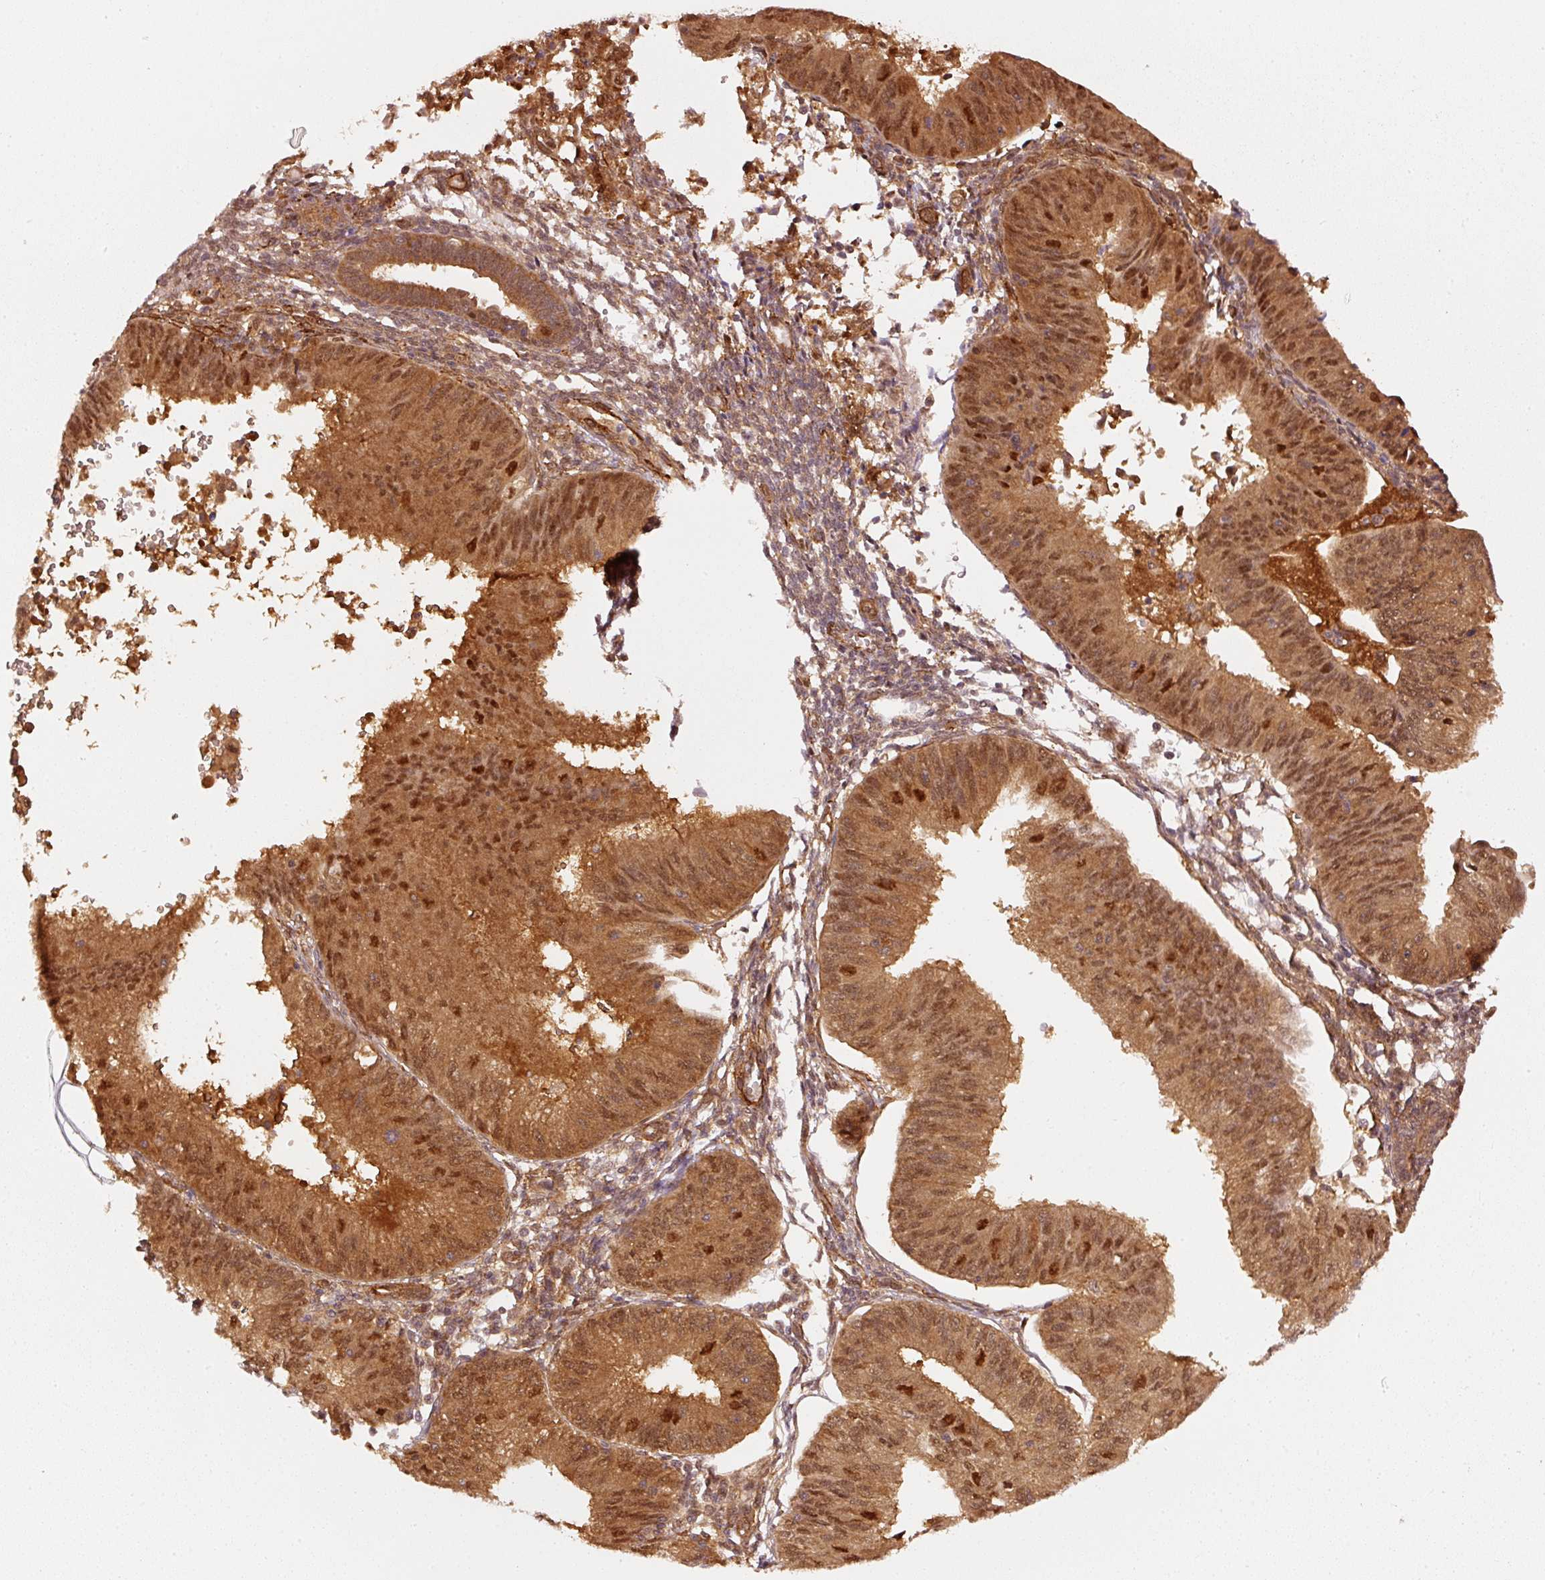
{"staining": {"intensity": "strong", "quantity": ">75%", "location": "cytoplasmic/membranous,nuclear"}, "tissue": "endometrial cancer", "cell_type": "Tumor cells", "image_type": "cancer", "snomed": [{"axis": "morphology", "description": "Adenocarcinoma, NOS"}, {"axis": "topography", "description": "Endometrium"}], "caption": "Immunohistochemical staining of endometrial cancer (adenocarcinoma) reveals strong cytoplasmic/membranous and nuclear protein expression in approximately >75% of tumor cells. The protein is stained brown, and the nuclei are stained in blue (DAB IHC with brightfield microscopy, high magnification).", "gene": "PSMD1", "patient": {"sex": "female", "age": 50}}